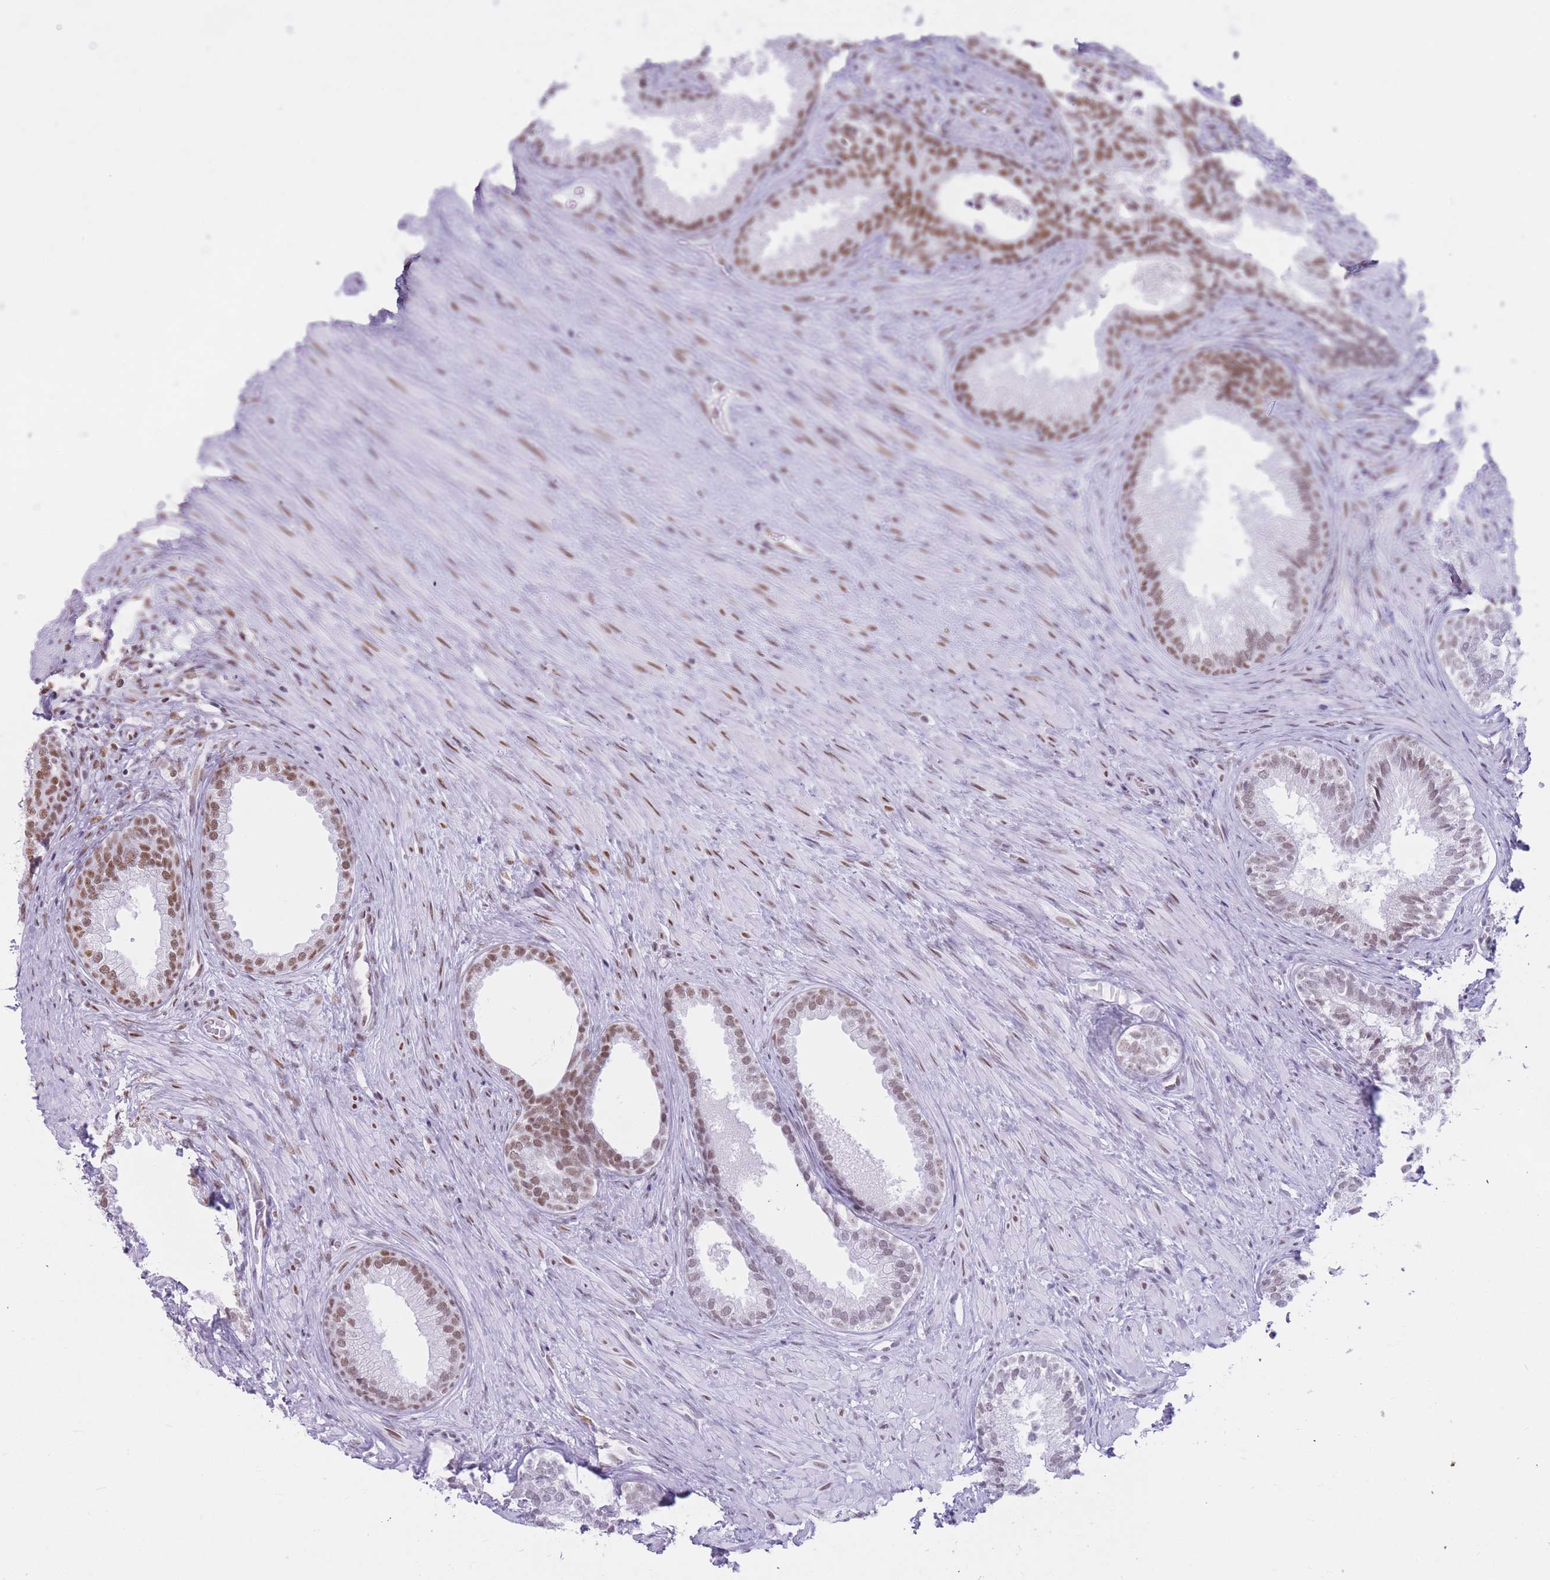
{"staining": {"intensity": "strong", "quantity": ">75%", "location": "nuclear"}, "tissue": "prostate", "cell_type": "Glandular cells", "image_type": "normal", "snomed": [{"axis": "morphology", "description": "Normal tissue, NOS"}, {"axis": "topography", "description": "Prostate"}], "caption": "A brown stain shows strong nuclear positivity of a protein in glandular cells of benign human prostate. (DAB IHC with brightfield microscopy, high magnification).", "gene": "HNRNPUL1", "patient": {"sex": "male", "age": 76}}